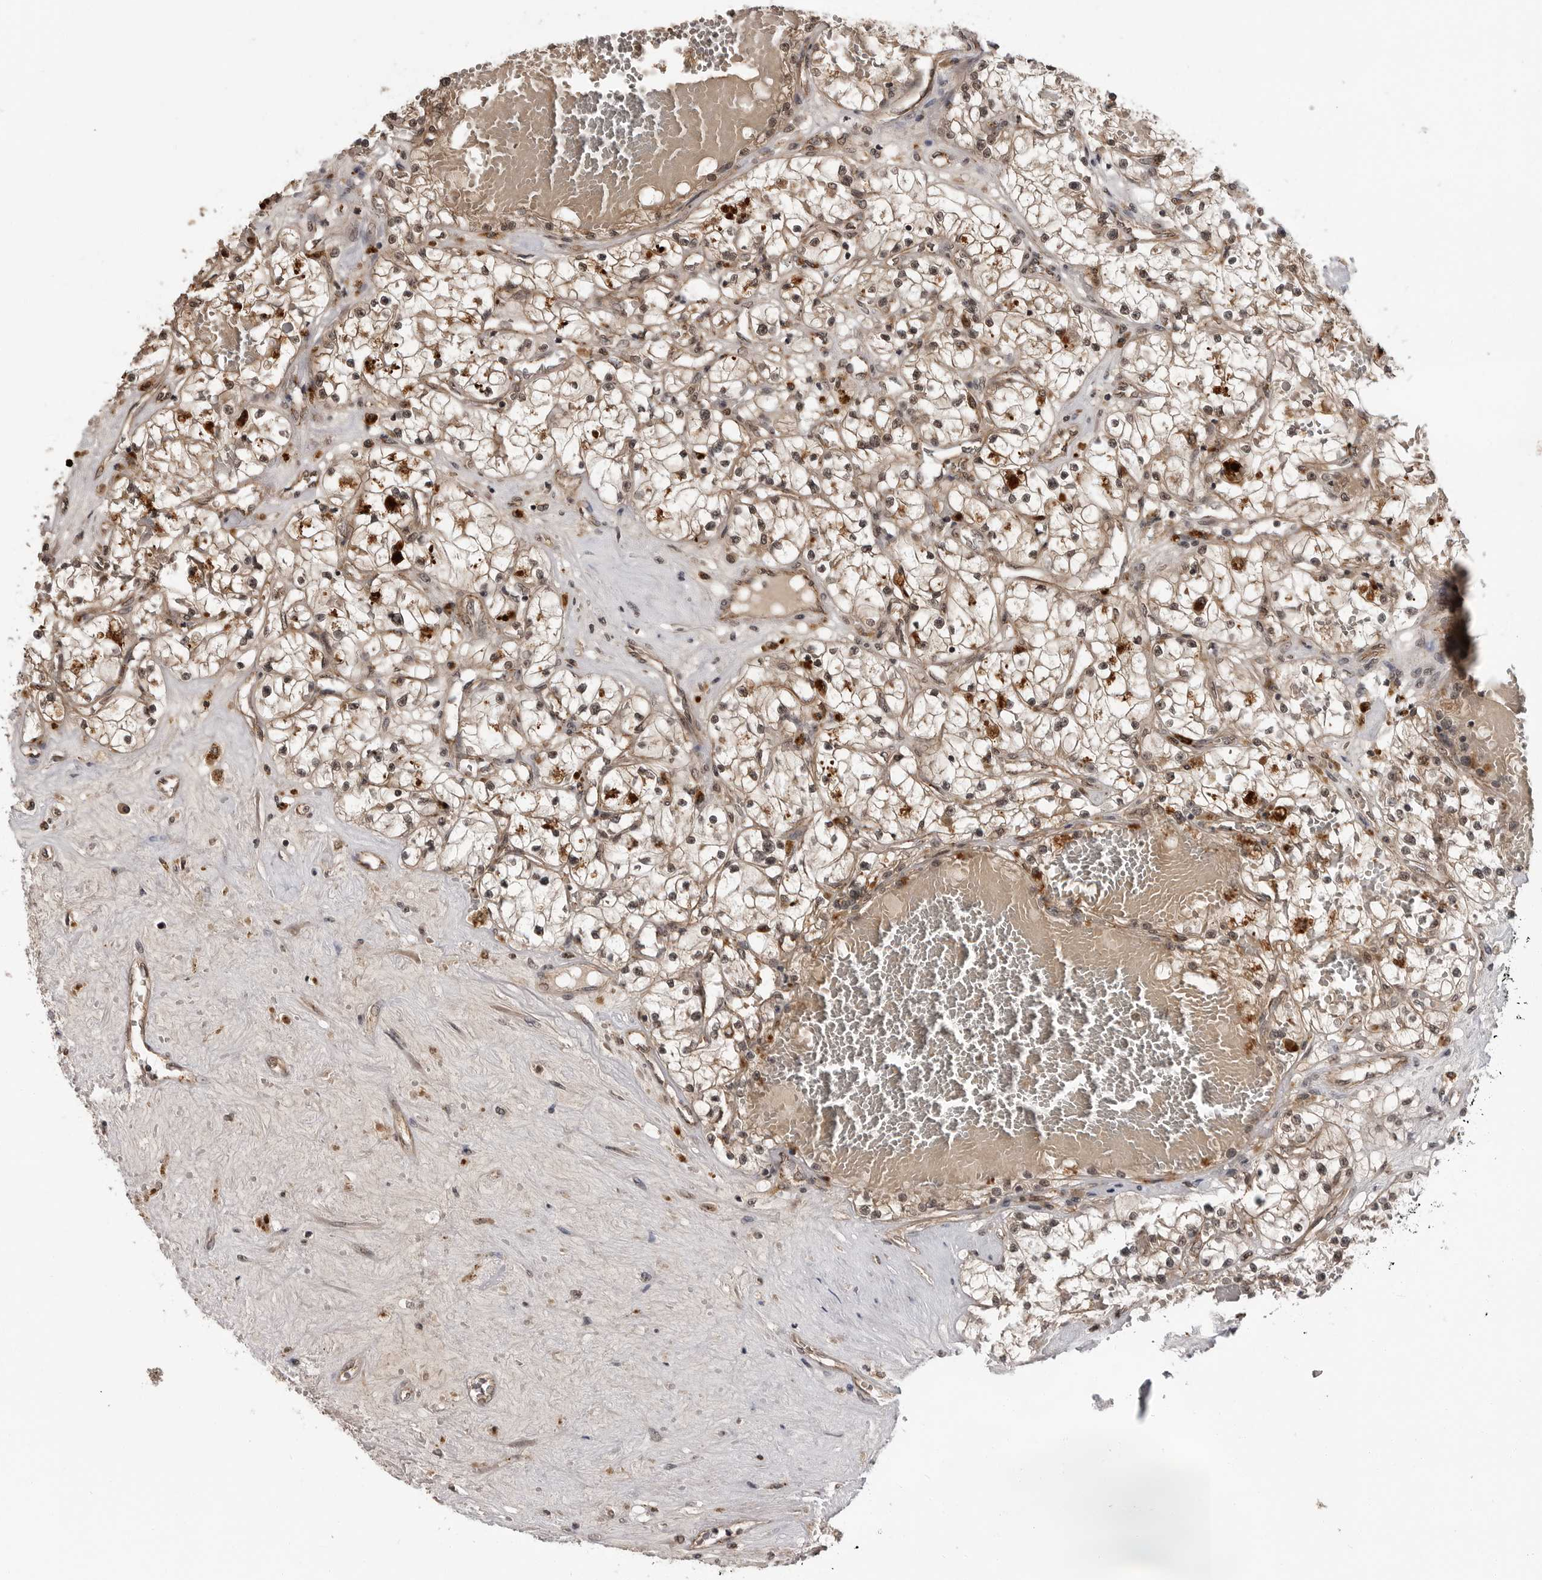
{"staining": {"intensity": "weak", "quantity": ">75%", "location": "cytoplasmic/membranous,nuclear"}, "tissue": "renal cancer", "cell_type": "Tumor cells", "image_type": "cancer", "snomed": [{"axis": "morphology", "description": "Normal tissue, NOS"}, {"axis": "morphology", "description": "Adenocarcinoma, NOS"}, {"axis": "topography", "description": "Kidney"}], "caption": "Tumor cells reveal weak cytoplasmic/membranous and nuclear positivity in about >75% of cells in renal adenocarcinoma.", "gene": "IL24", "patient": {"sex": "male", "age": 68}}